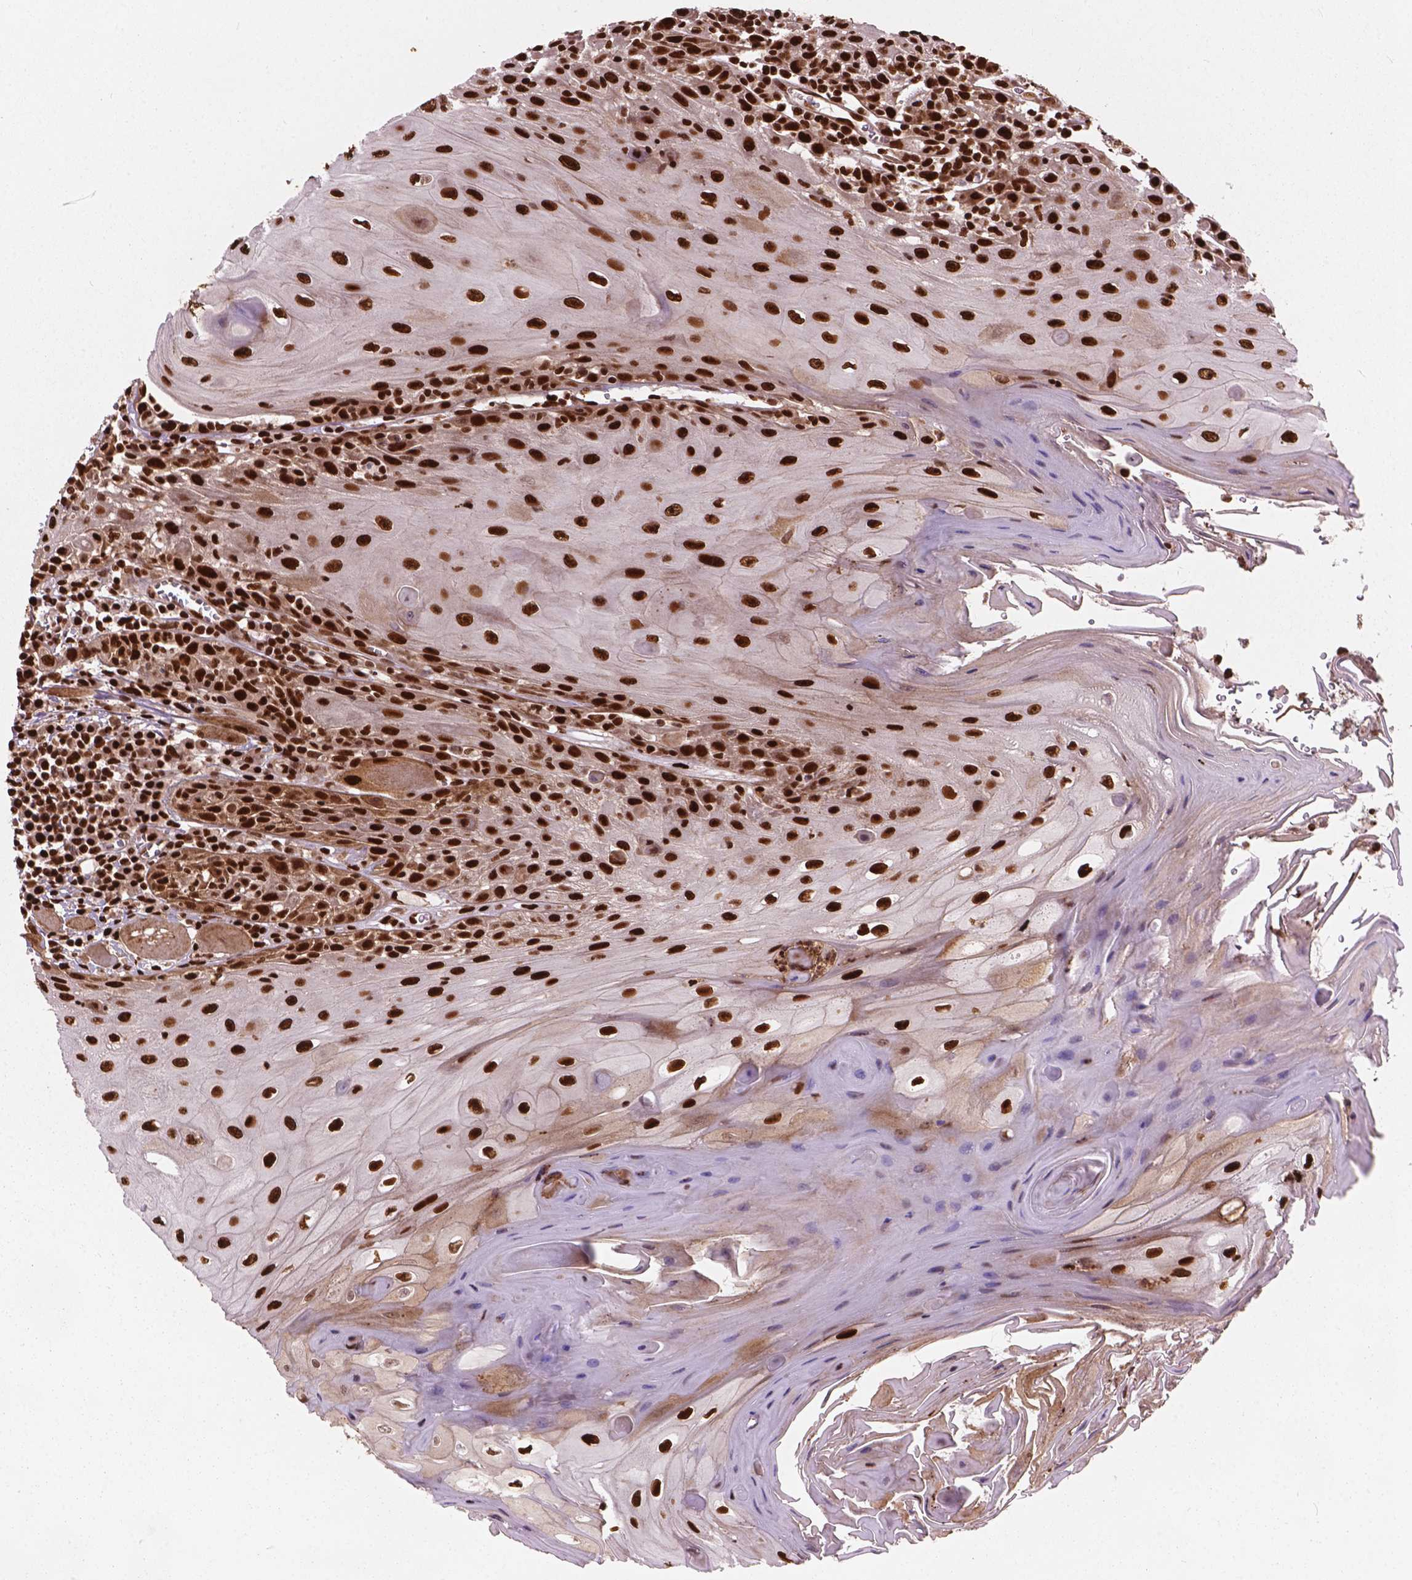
{"staining": {"intensity": "strong", "quantity": ">75%", "location": "nuclear"}, "tissue": "head and neck cancer", "cell_type": "Tumor cells", "image_type": "cancer", "snomed": [{"axis": "morphology", "description": "Normal tissue, NOS"}, {"axis": "morphology", "description": "Squamous cell carcinoma, NOS"}, {"axis": "topography", "description": "Oral tissue"}, {"axis": "topography", "description": "Head-Neck"}], "caption": "High-power microscopy captured an immunohistochemistry (IHC) micrograph of squamous cell carcinoma (head and neck), revealing strong nuclear staining in approximately >75% of tumor cells. Nuclei are stained in blue.", "gene": "ANP32B", "patient": {"sex": "male", "age": 52}}